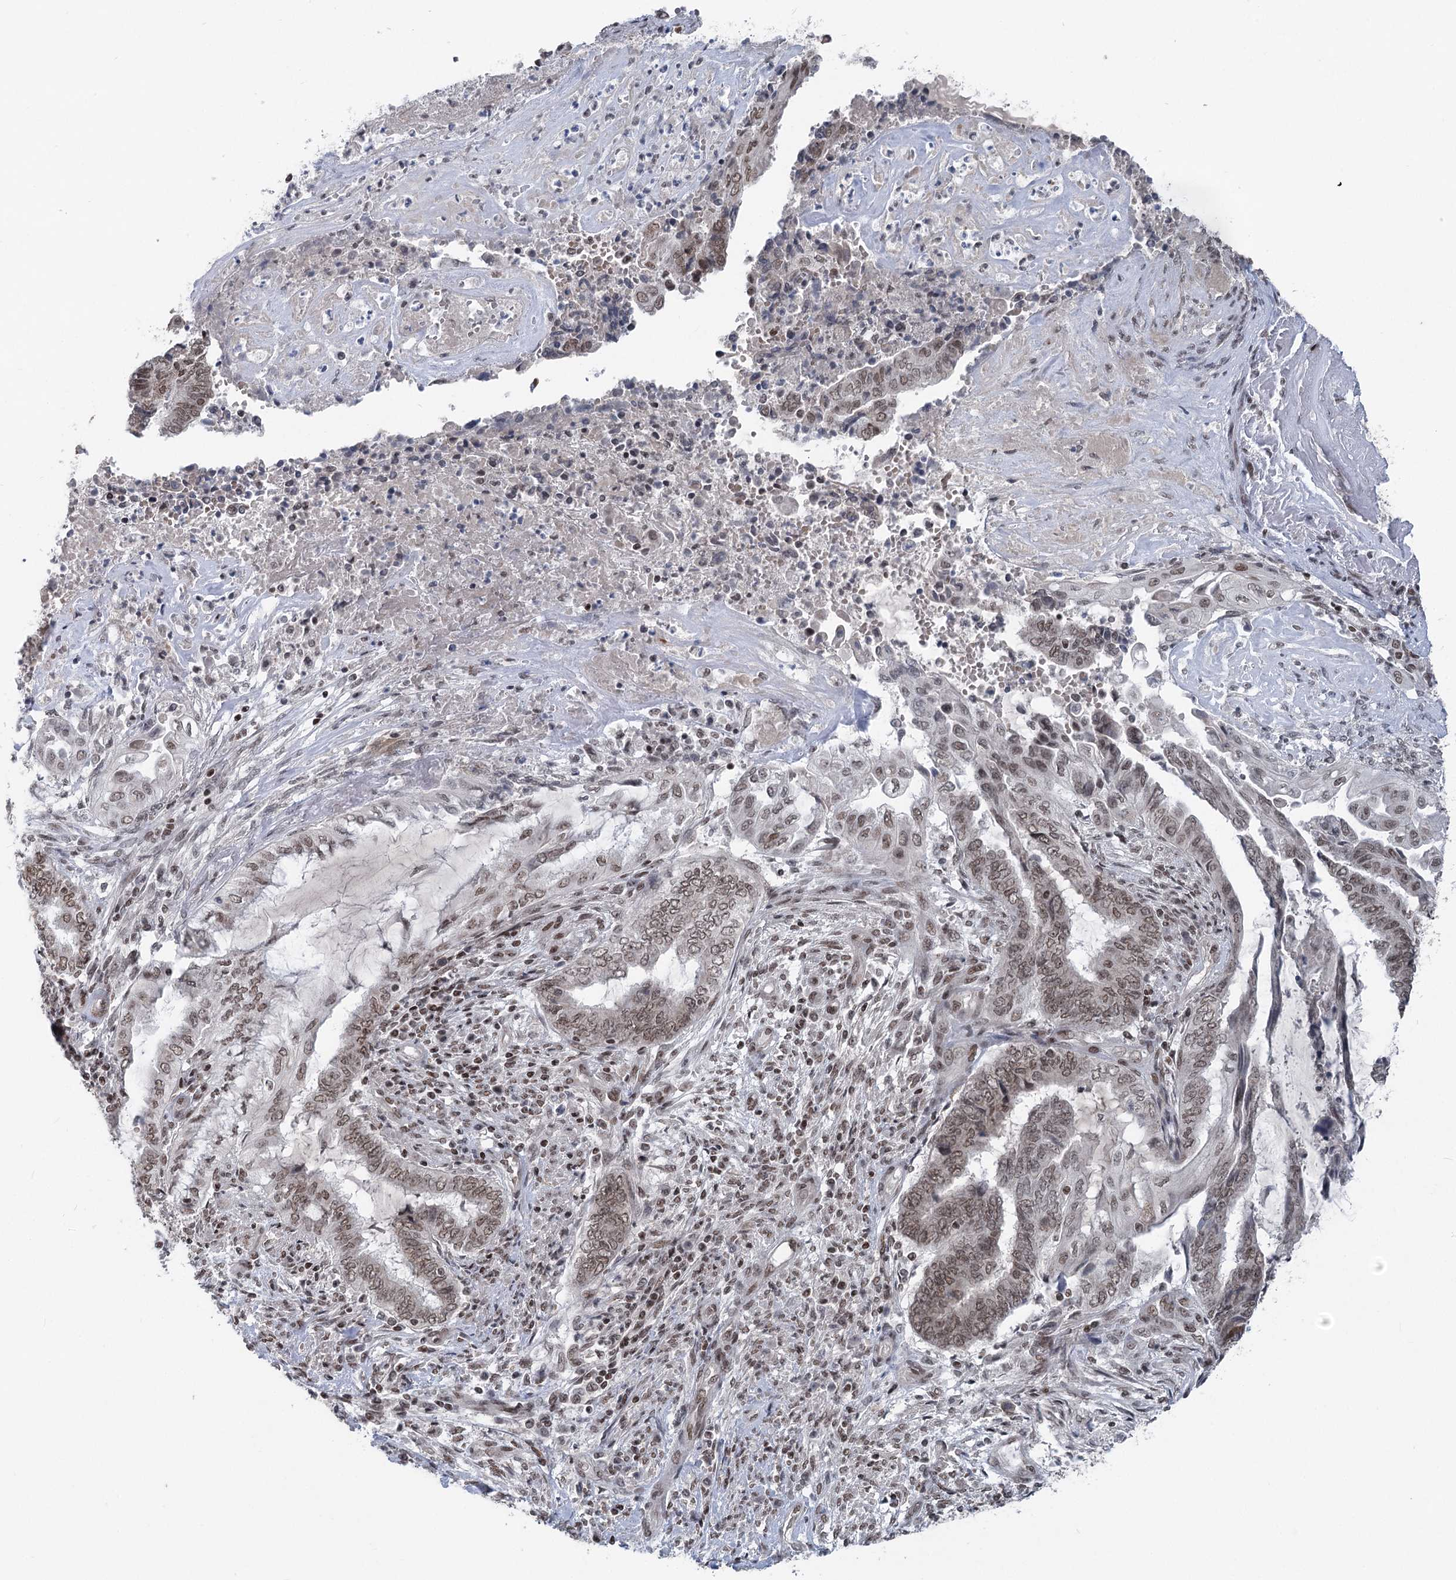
{"staining": {"intensity": "weak", "quantity": ">75%", "location": "nuclear"}, "tissue": "endometrial cancer", "cell_type": "Tumor cells", "image_type": "cancer", "snomed": [{"axis": "morphology", "description": "Adenocarcinoma, NOS"}, {"axis": "topography", "description": "Uterus"}, {"axis": "topography", "description": "Endometrium"}], "caption": "Adenocarcinoma (endometrial) stained with DAB IHC displays low levels of weak nuclear expression in approximately >75% of tumor cells.", "gene": "CGGBP1", "patient": {"sex": "female", "age": 70}}